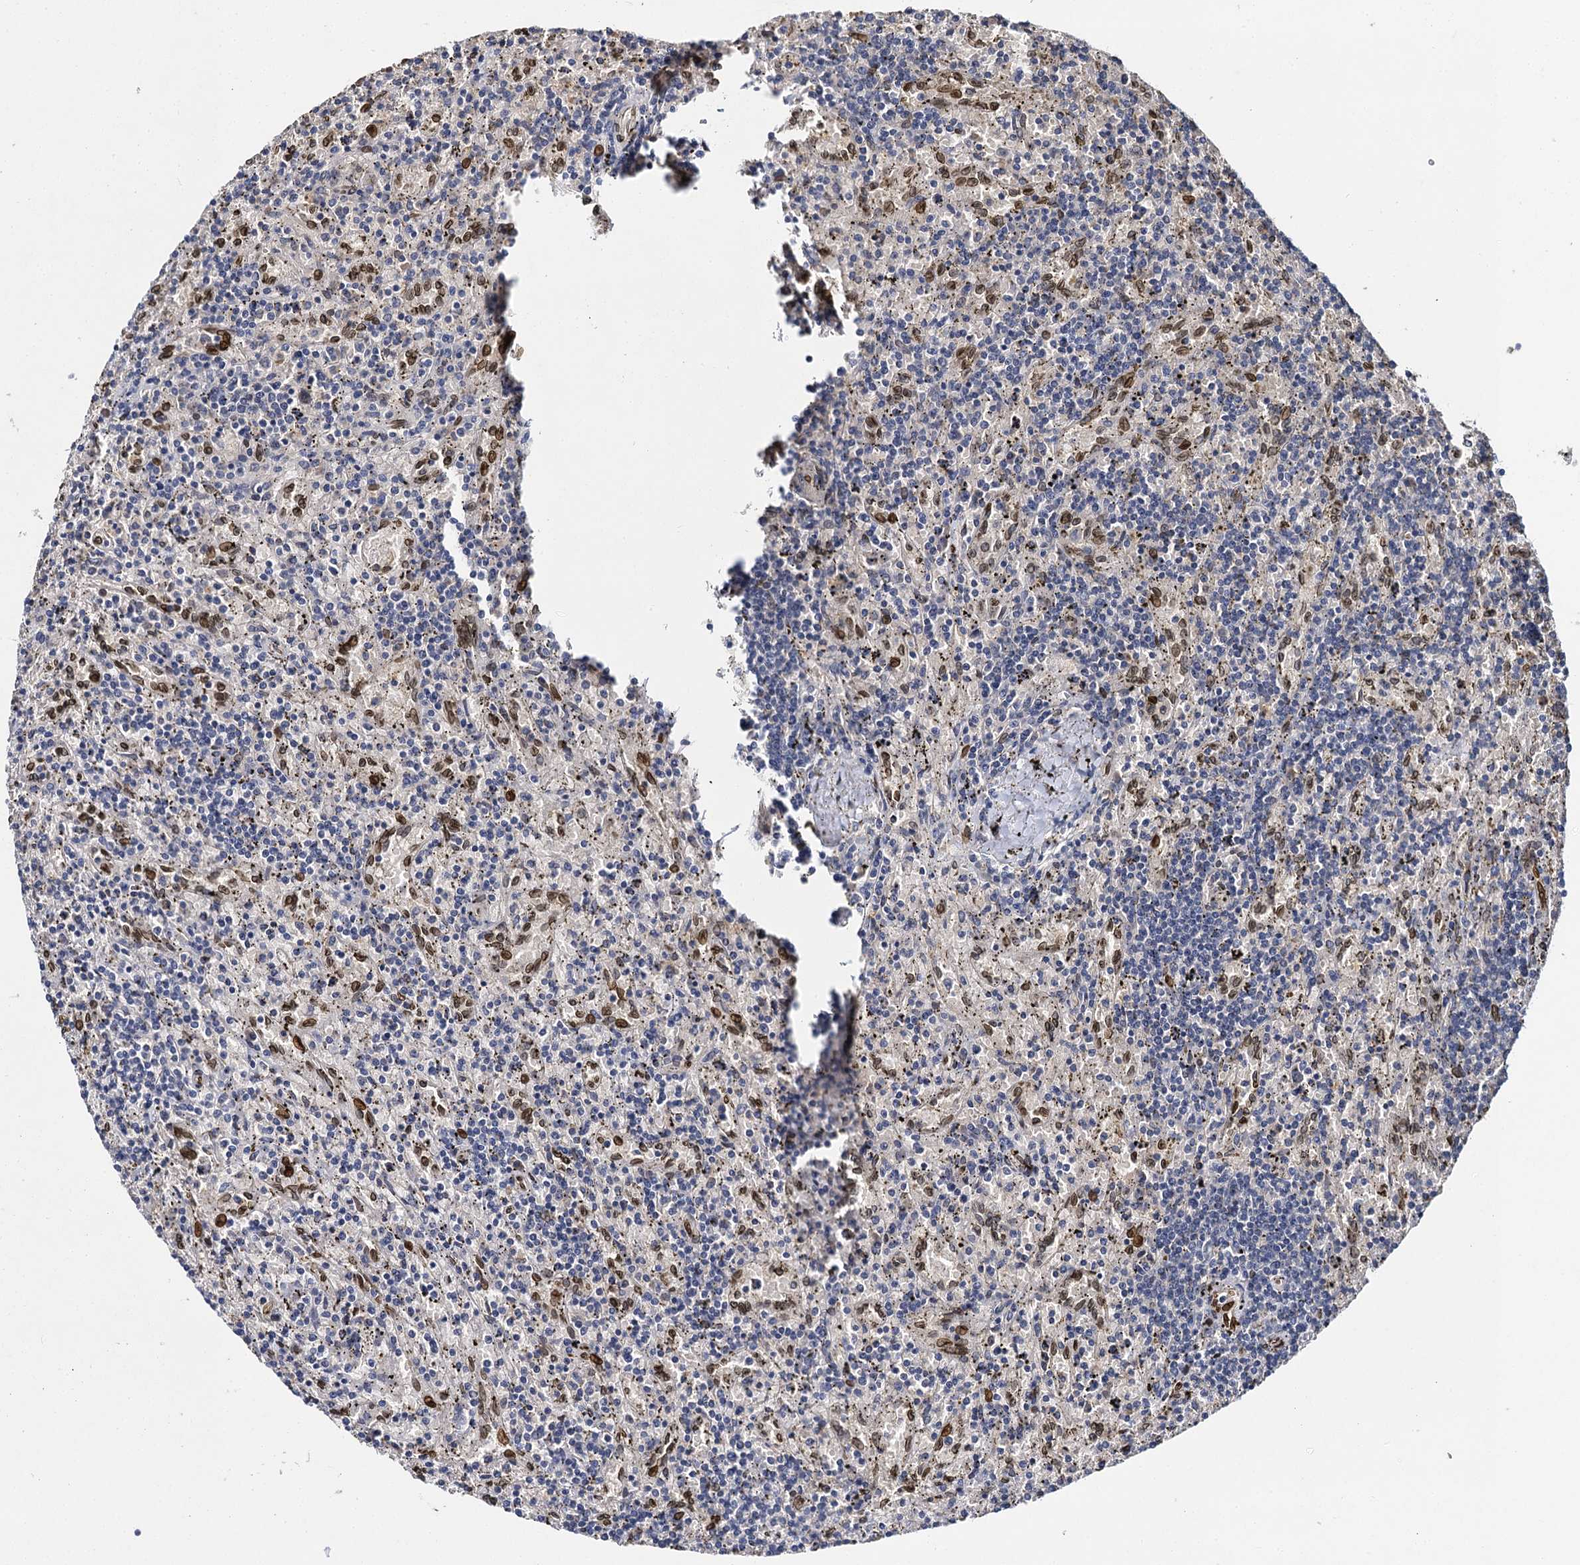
{"staining": {"intensity": "negative", "quantity": "none", "location": "none"}, "tissue": "lymphoma", "cell_type": "Tumor cells", "image_type": "cancer", "snomed": [{"axis": "morphology", "description": "Malignant lymphoma, non-Hodgkin's type, Low grade"}, {"axis": "topography", "description": "Spleen"}], "caption": "Tumor cells are negative for protein expression in human lymphoma.", "gene": "SLC11A2", "patient": {"sex": "male", "age": 76}}